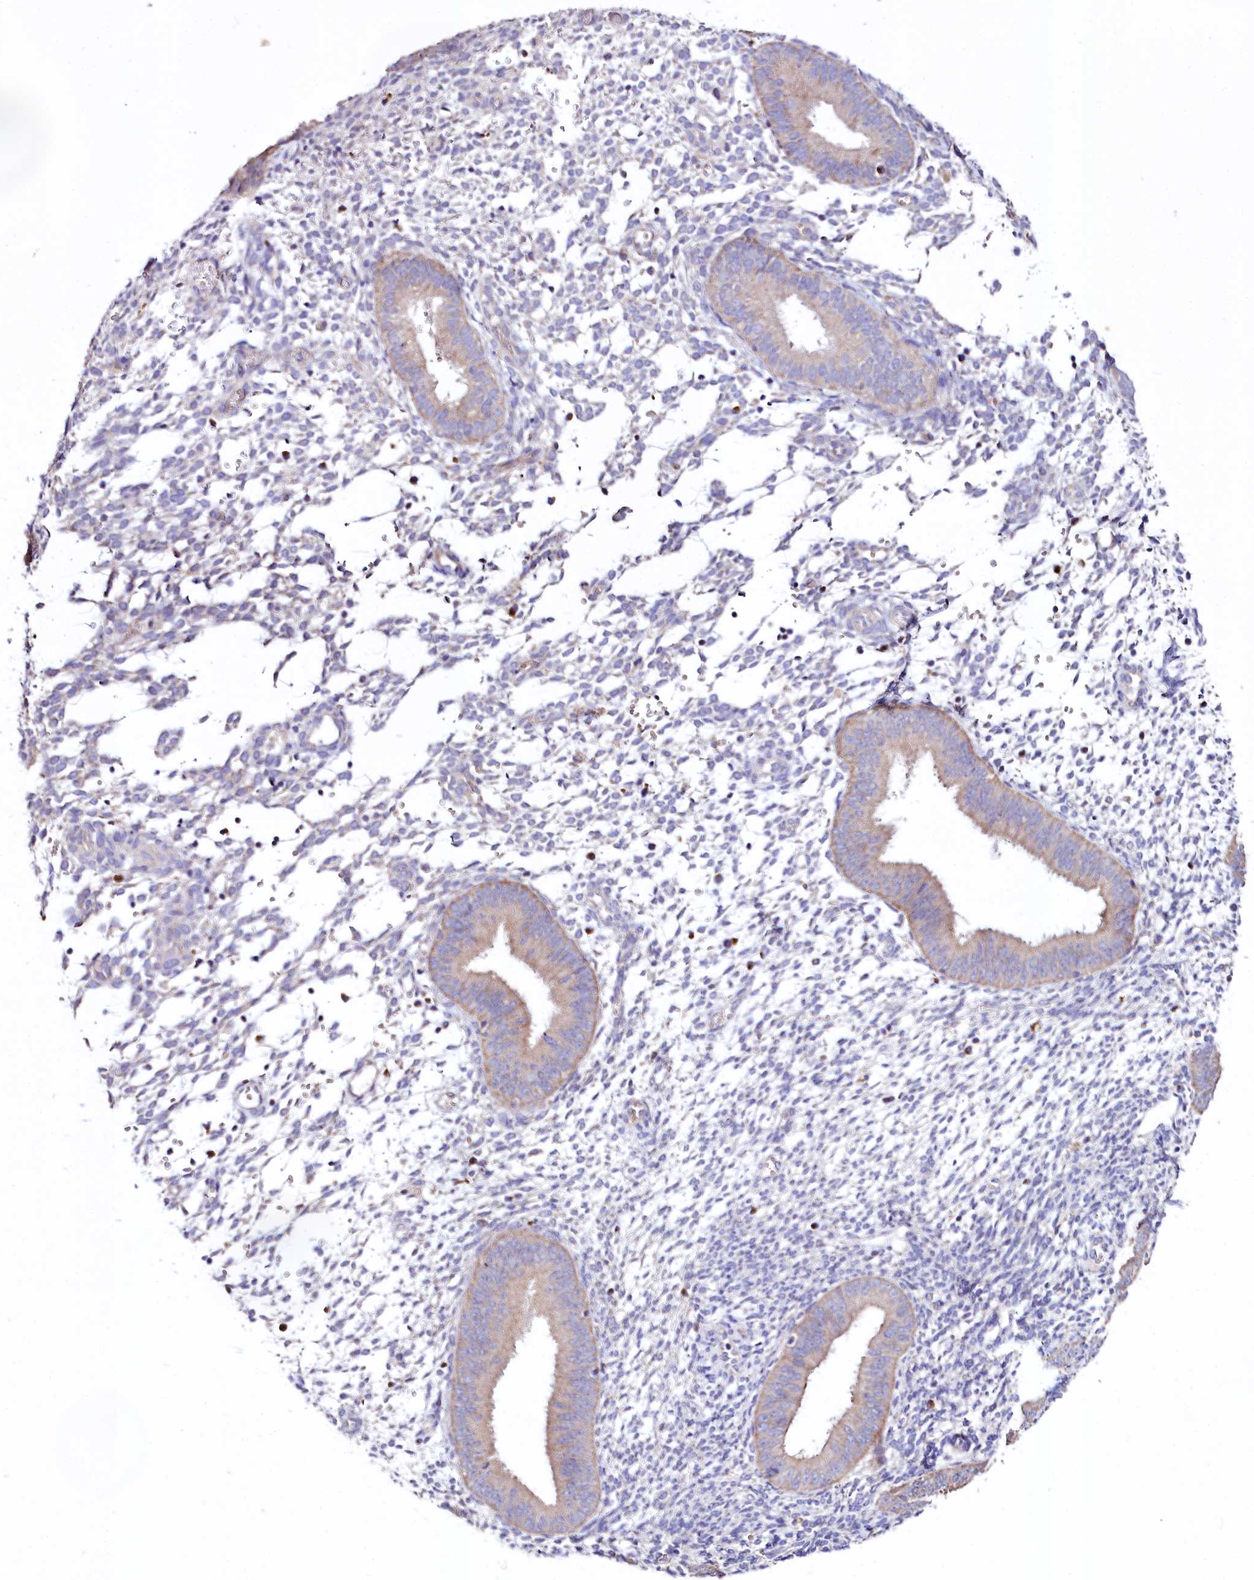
{"staining": {"intensity": "negative", "quantity": "none", "location": "none"}, "tissue": "endometrium", "cell_type": "Cells in endometrial stroma", "image_type": "normal", "snomed": [{"axis": "morphology", "description": "Normal tissue, NOS"}, {"axis": "topography", "description": "Uterus"}, {"axis": "topography", "description": "Endometrium"}], "caption": "This is an IHC histopathology image of normal human endometrium. There is no expression in cells in endometrial stroma.", "gene": "ZNF45", "patient": {"sex": "female", "age": 48}}